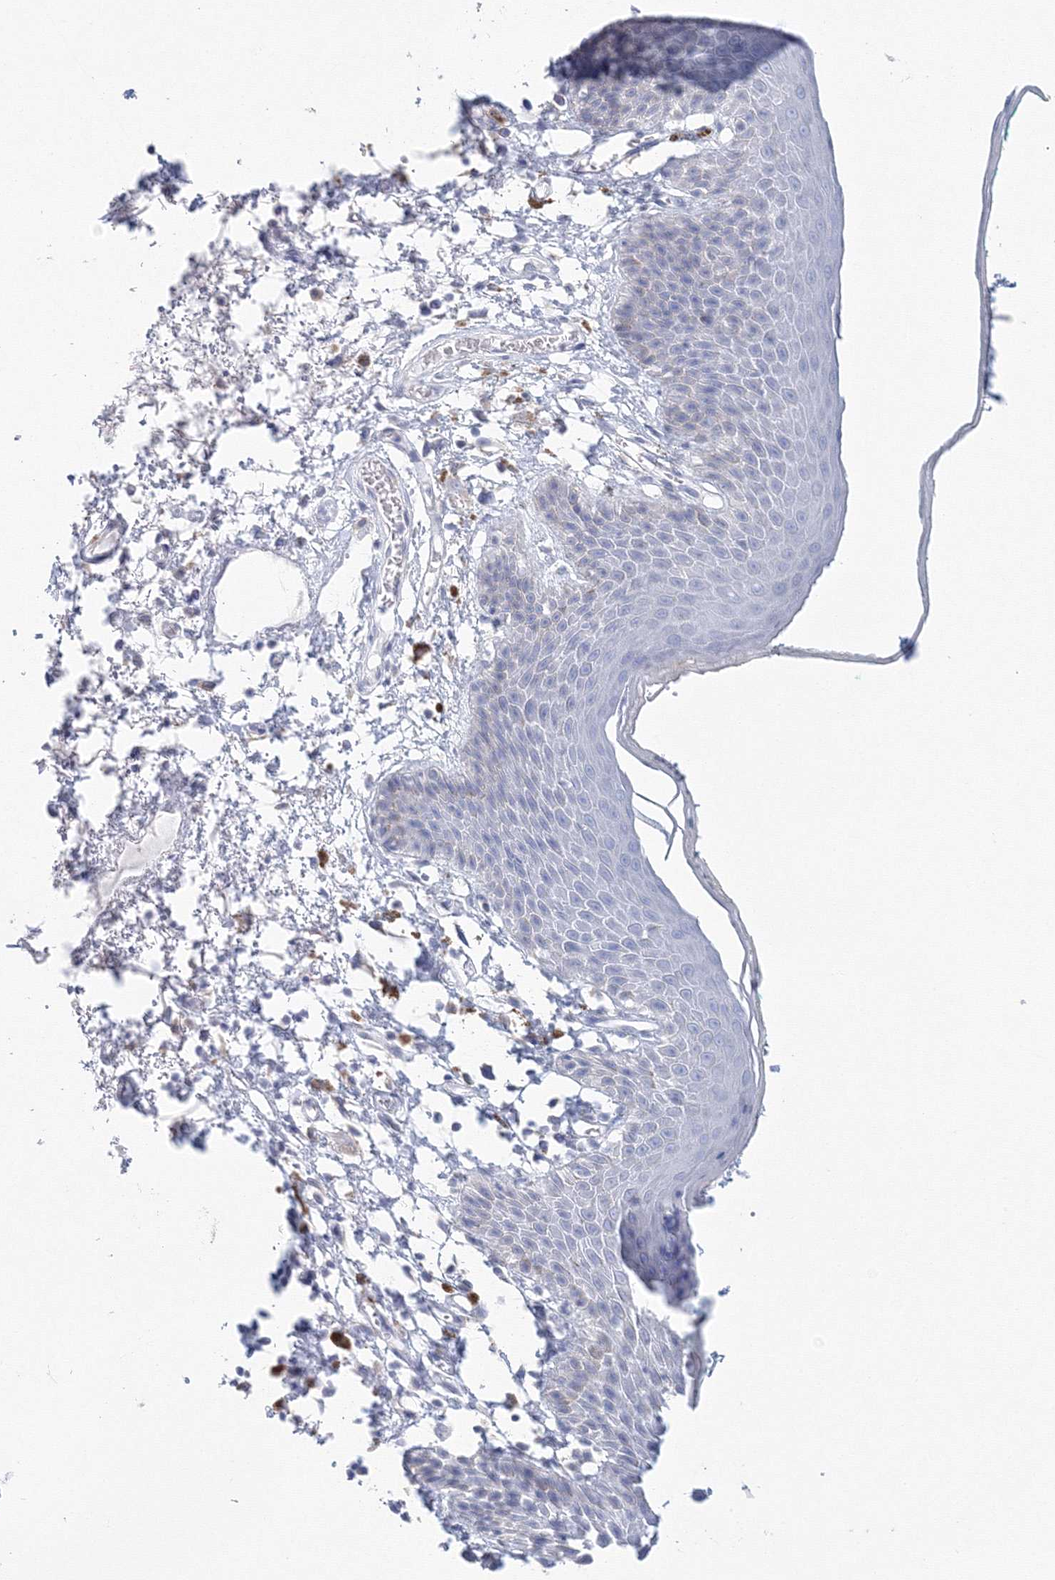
{"staining": {"intensity": "negative", "quantity": "none", "location": "none"}, "tissue": "skin", "cell_type": "Epidermal cells", "image_type": "normal", "snomed": [{"axis": "morphology", "description": "Normal tissue, NOS"}, {"axis": "topography", "description": "Anal"}], "caption": "This is an immunohistochemistry photomicrograph of benign skin. There is no expression in epidermal cells.", "gene": "VSIG1", "patient": {"sex": "male", "age": 74}}